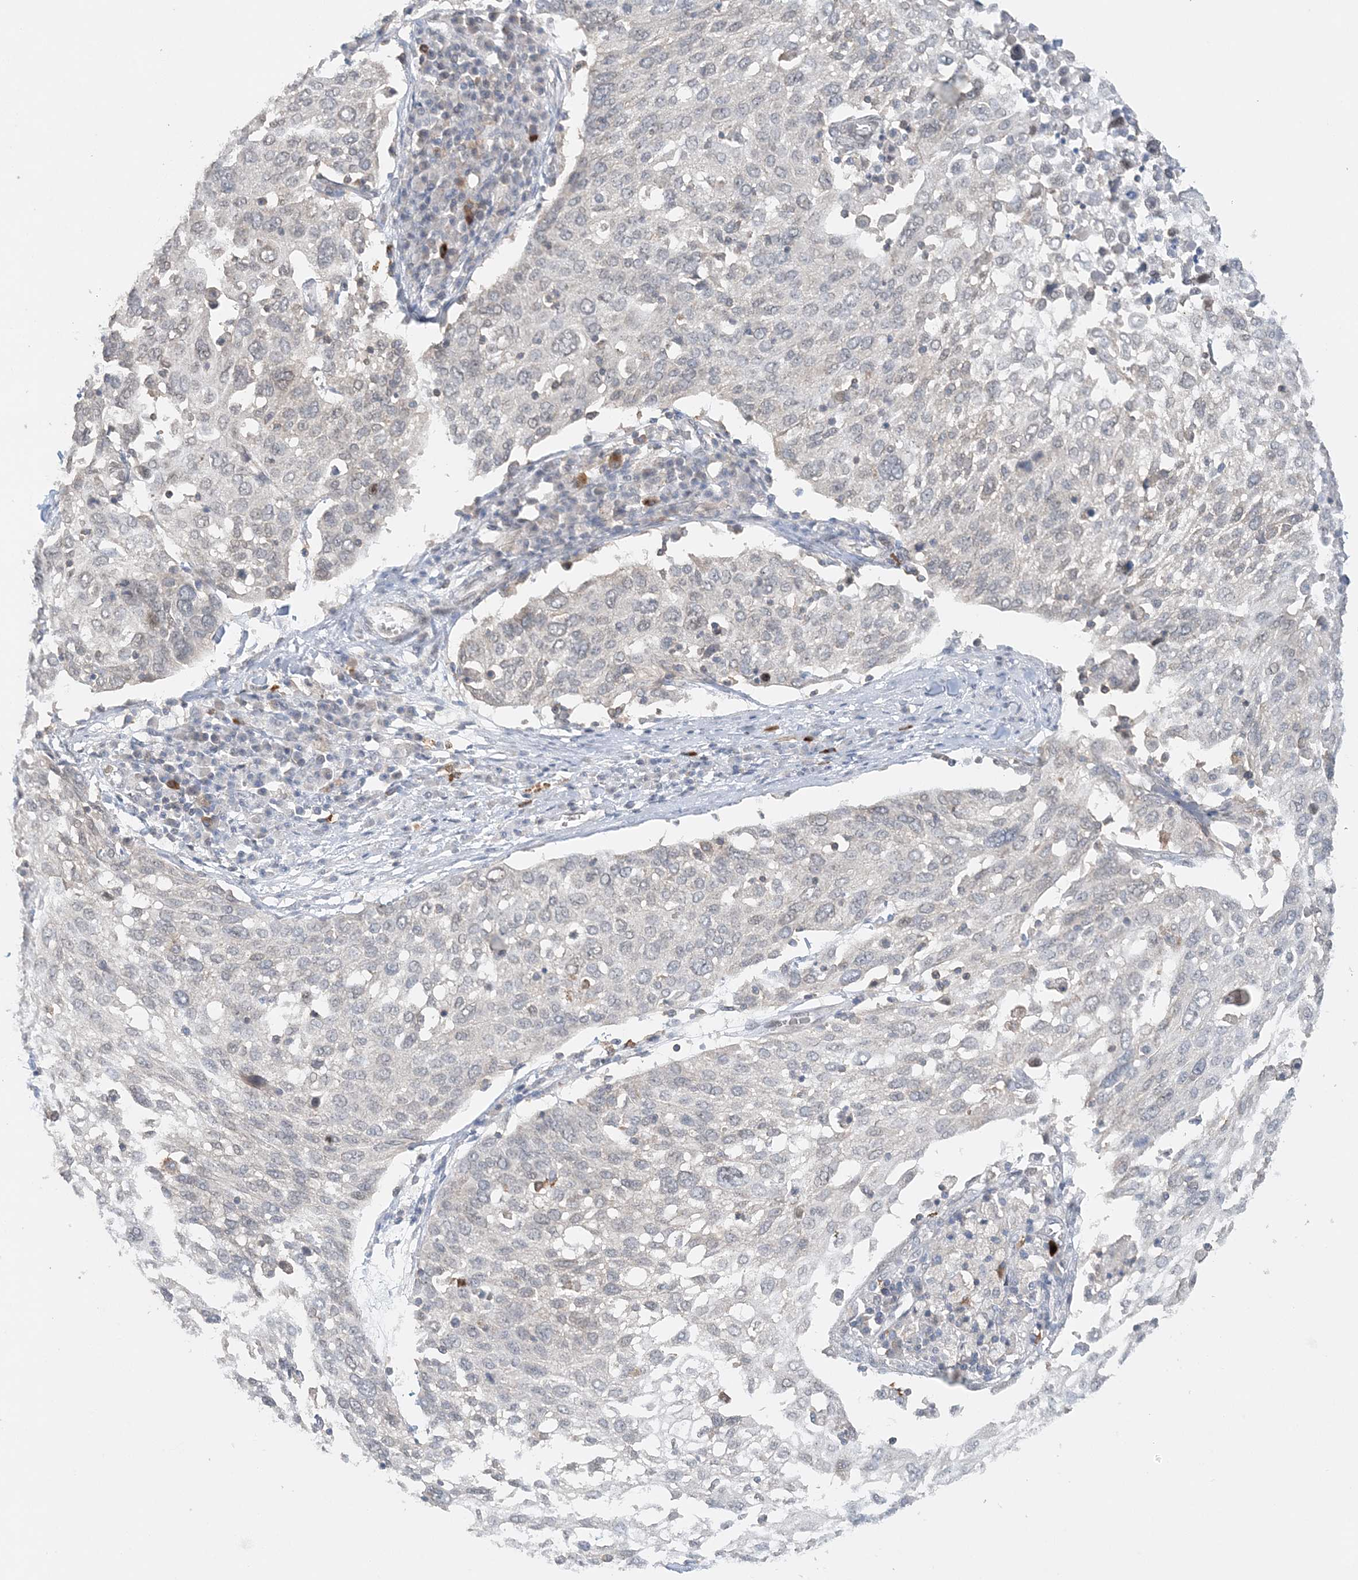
{"staining": {"intensity": "negative", "quantity": "none", "location": "none"}, "tissue": "lung cancer", "cell_type": "Tumor cells", "image_type": "cancer", "snomed": [{"axis": "morphology", "description": "Squamous cell carcinoma, NOS"}, {"axis": "topography", "description": "Lung"}], "caption": "High power microscopy histopathology image of an immunohistochemistry (IHC) photomicrograph of lung squamous cell carcinoma, revealing no significant expression in tumor cells.", "gene": "FAM110A", "patient": {"sex": "male", "age": 65}}